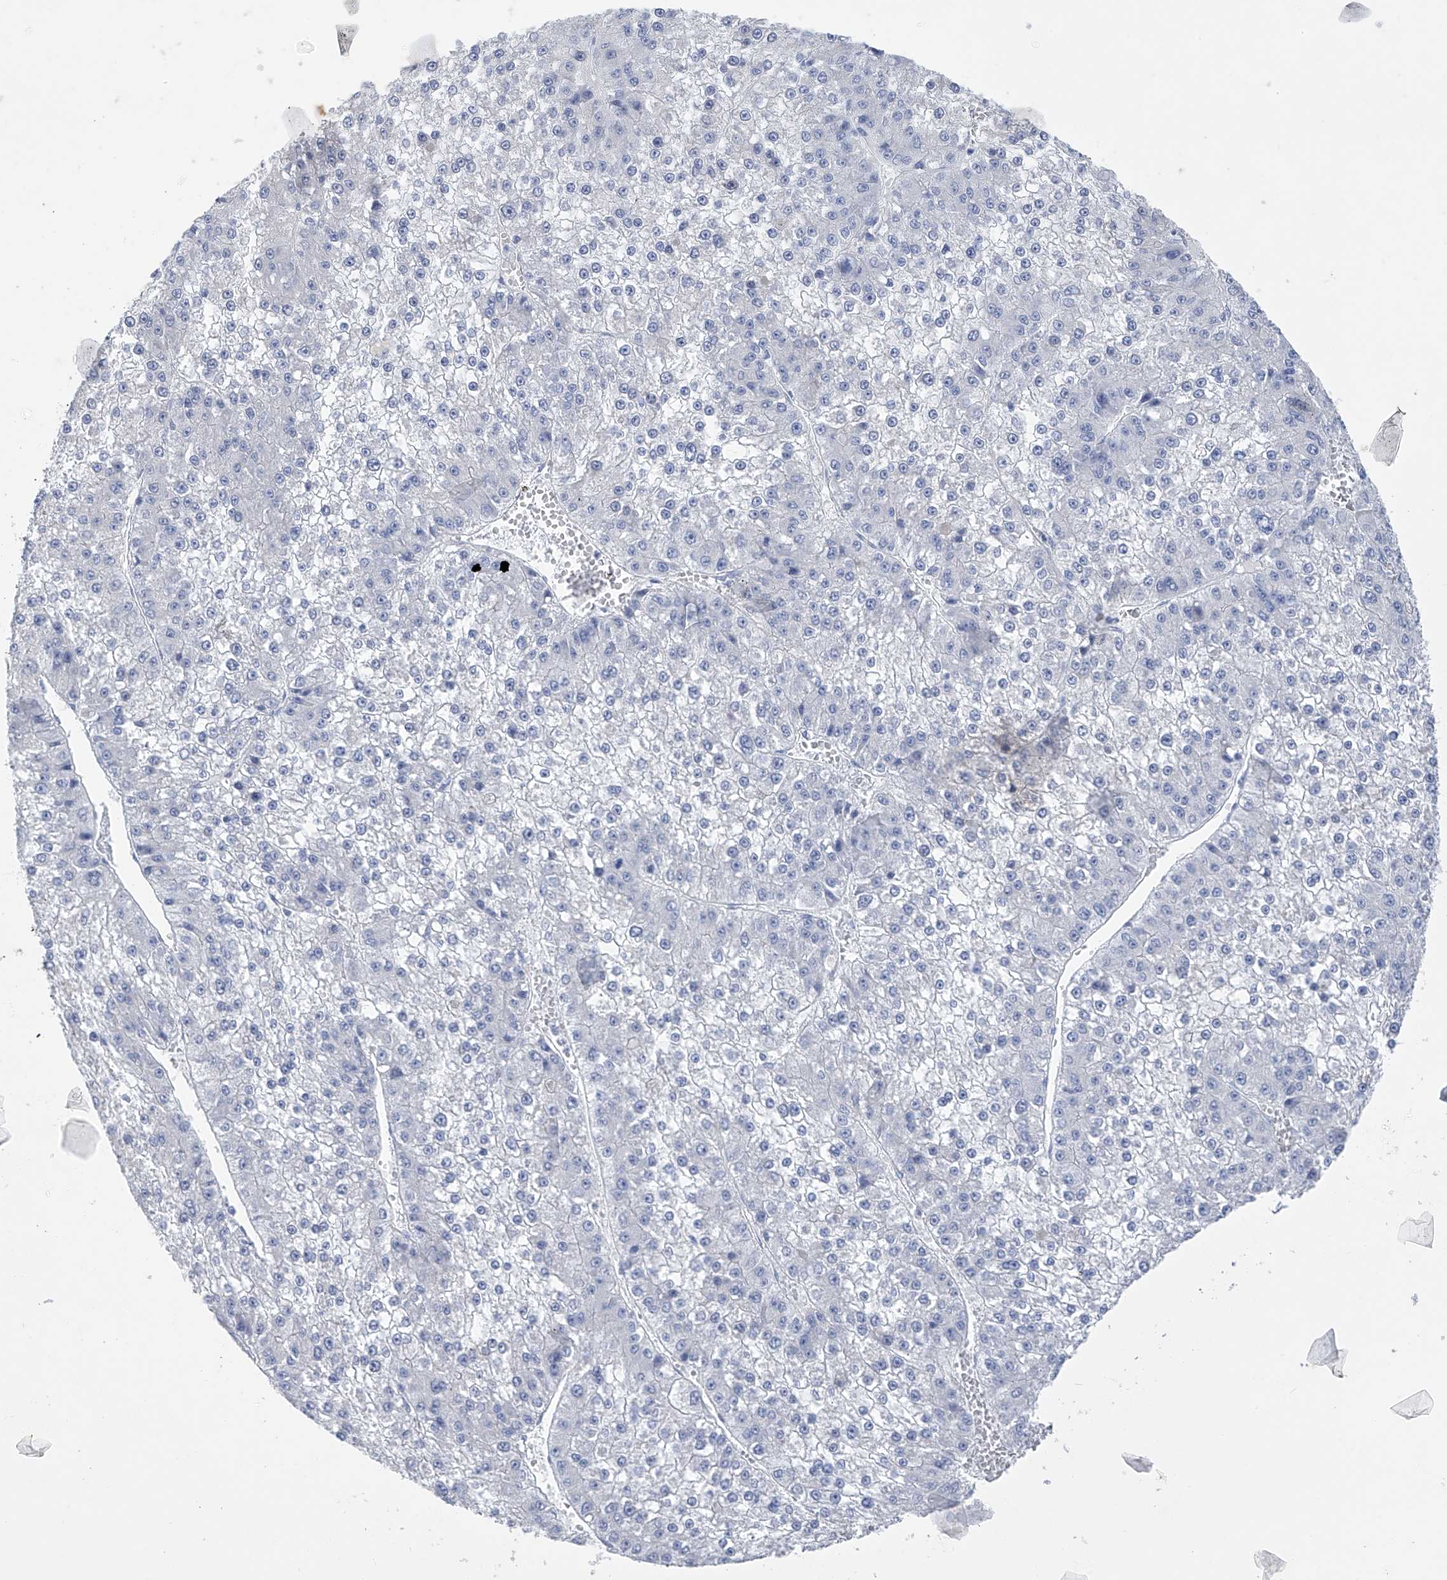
{"staining": {"intensity": "negative", "quantity": "none", "location": "none"}, "tissue": "liver cancer", "cell_type": "Tumor cells", "image_type": "cancer", "snomed": [{"axis": "morphology", "description": "Carcinoma, Hepatocellular, NOS"}, {"axis": "topography", "description": "Liver"}], "caption": "High power microscopy image of an immunohistochemistry photomicrograph of liver cancer (hepatocellular carcinoma), revealing no significant positivity in tumor cells.", "gene": "ADRA1A", "patient": {"sex": "female", "age": 73}}